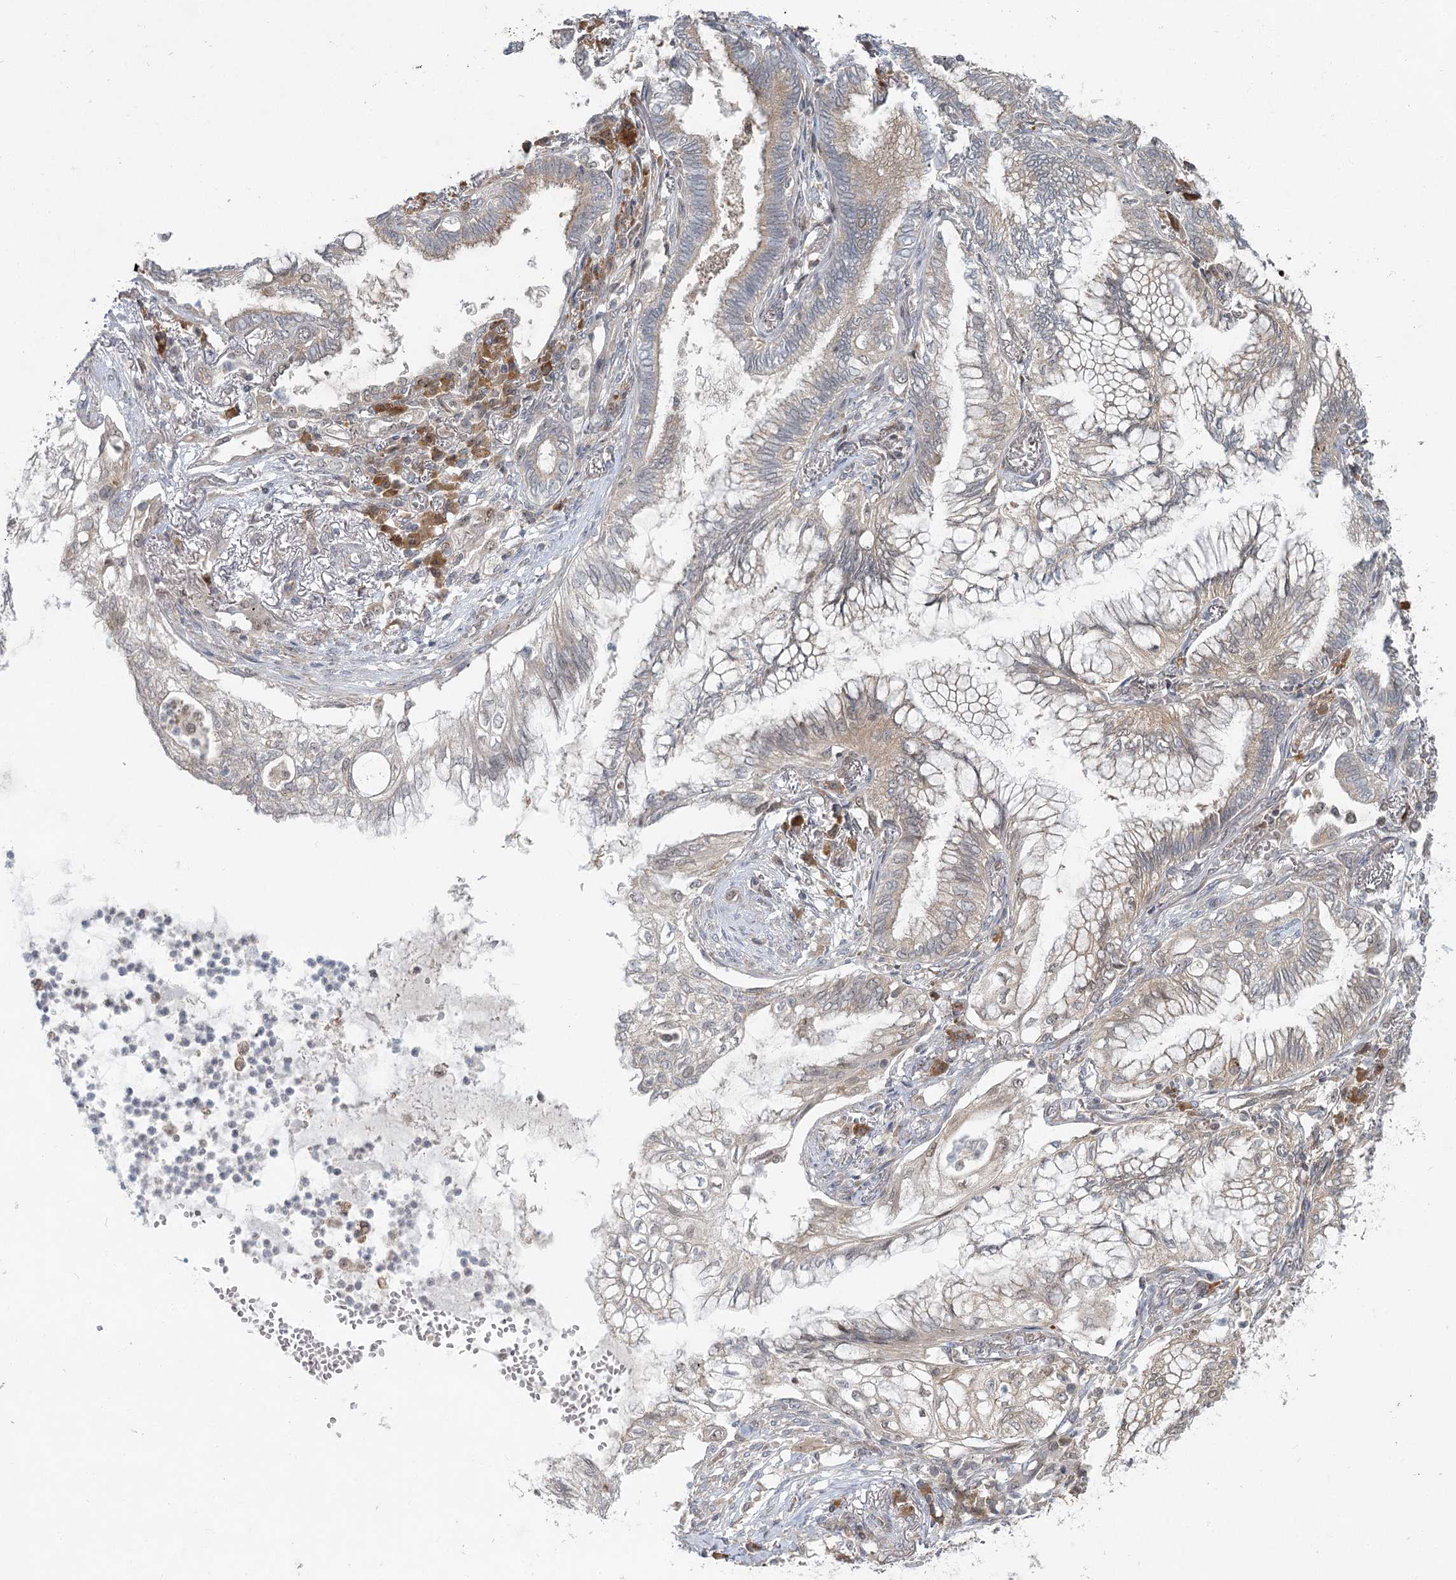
{"staining": {"intensity": "weak", "quantity": "<25%", "location": "cytoplasmic/membranous"}, "tissue": "lung cancer", "cell_type": "Tumor cells", "image_type": "cancer", "snomed": [{"axis": "morphology", "description": "Adenocarcinoma, NOS"}, {"axis": "topography", "description": "Lung"}], "caption": "Protein analysis of lung adenocarcinoma shows no significant expression in tumor cells.", "gene": "THNSL1", "patient": {"sex": "female", "age": 70}}